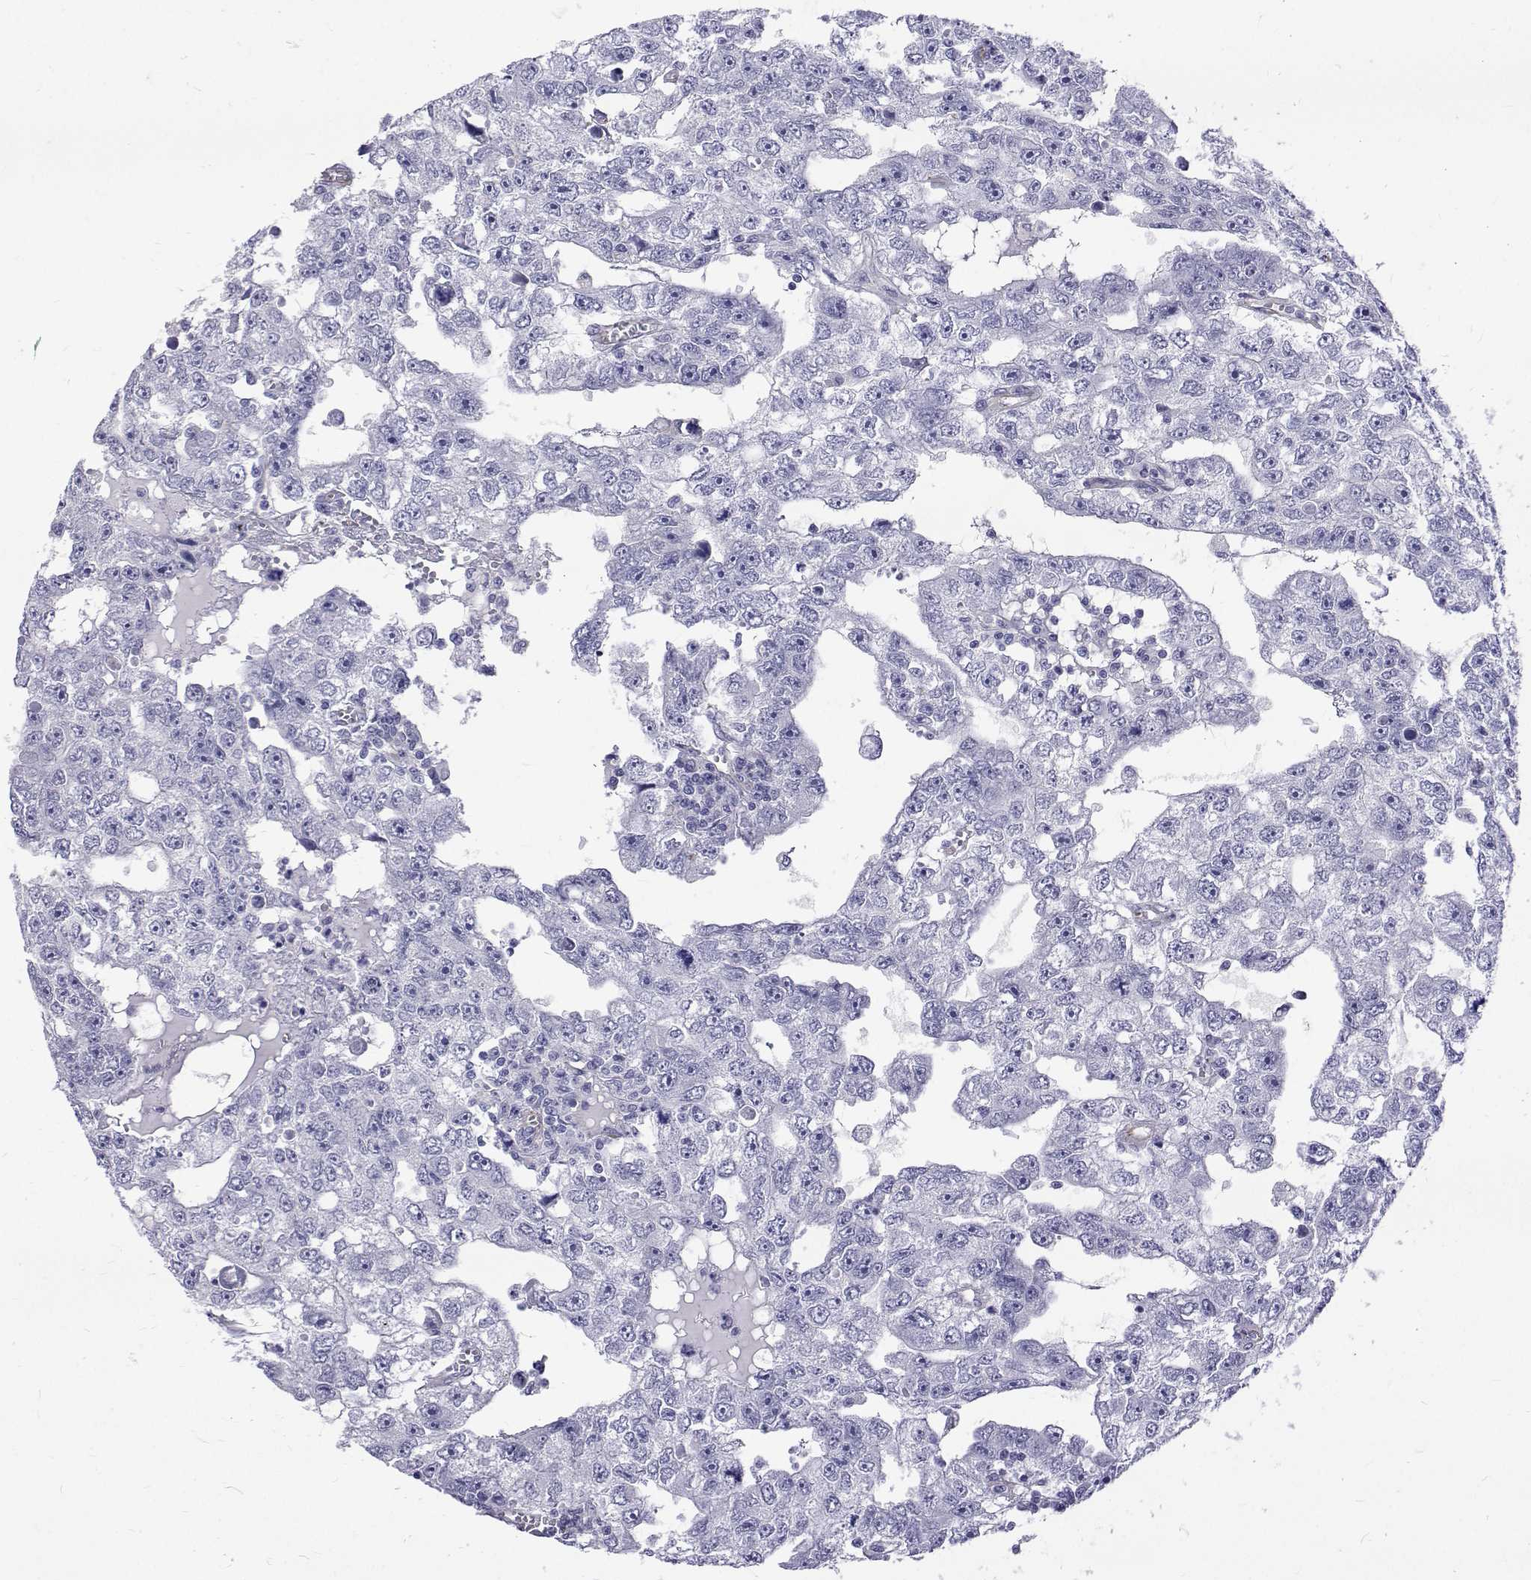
{"staining": {"intensity": "negative", "quantity": "none", "location": "none"}, "tissue": "testis cancer", "cell_type": "Tumor cells", "image_type": "cancer", "snomed": [{"axis": "morphology", "description": "Carcinoma, Embryonal, NOS"}, {"axis": "topography", "description": "Testis"}], "caption": "Tumor cells show no significant protein positivity in testis cancer. (DAB immunohistochemistry with hematoxylin counter stain).", "gene": "OPRPN", "patient": {"sex": "male", "age": 20}}